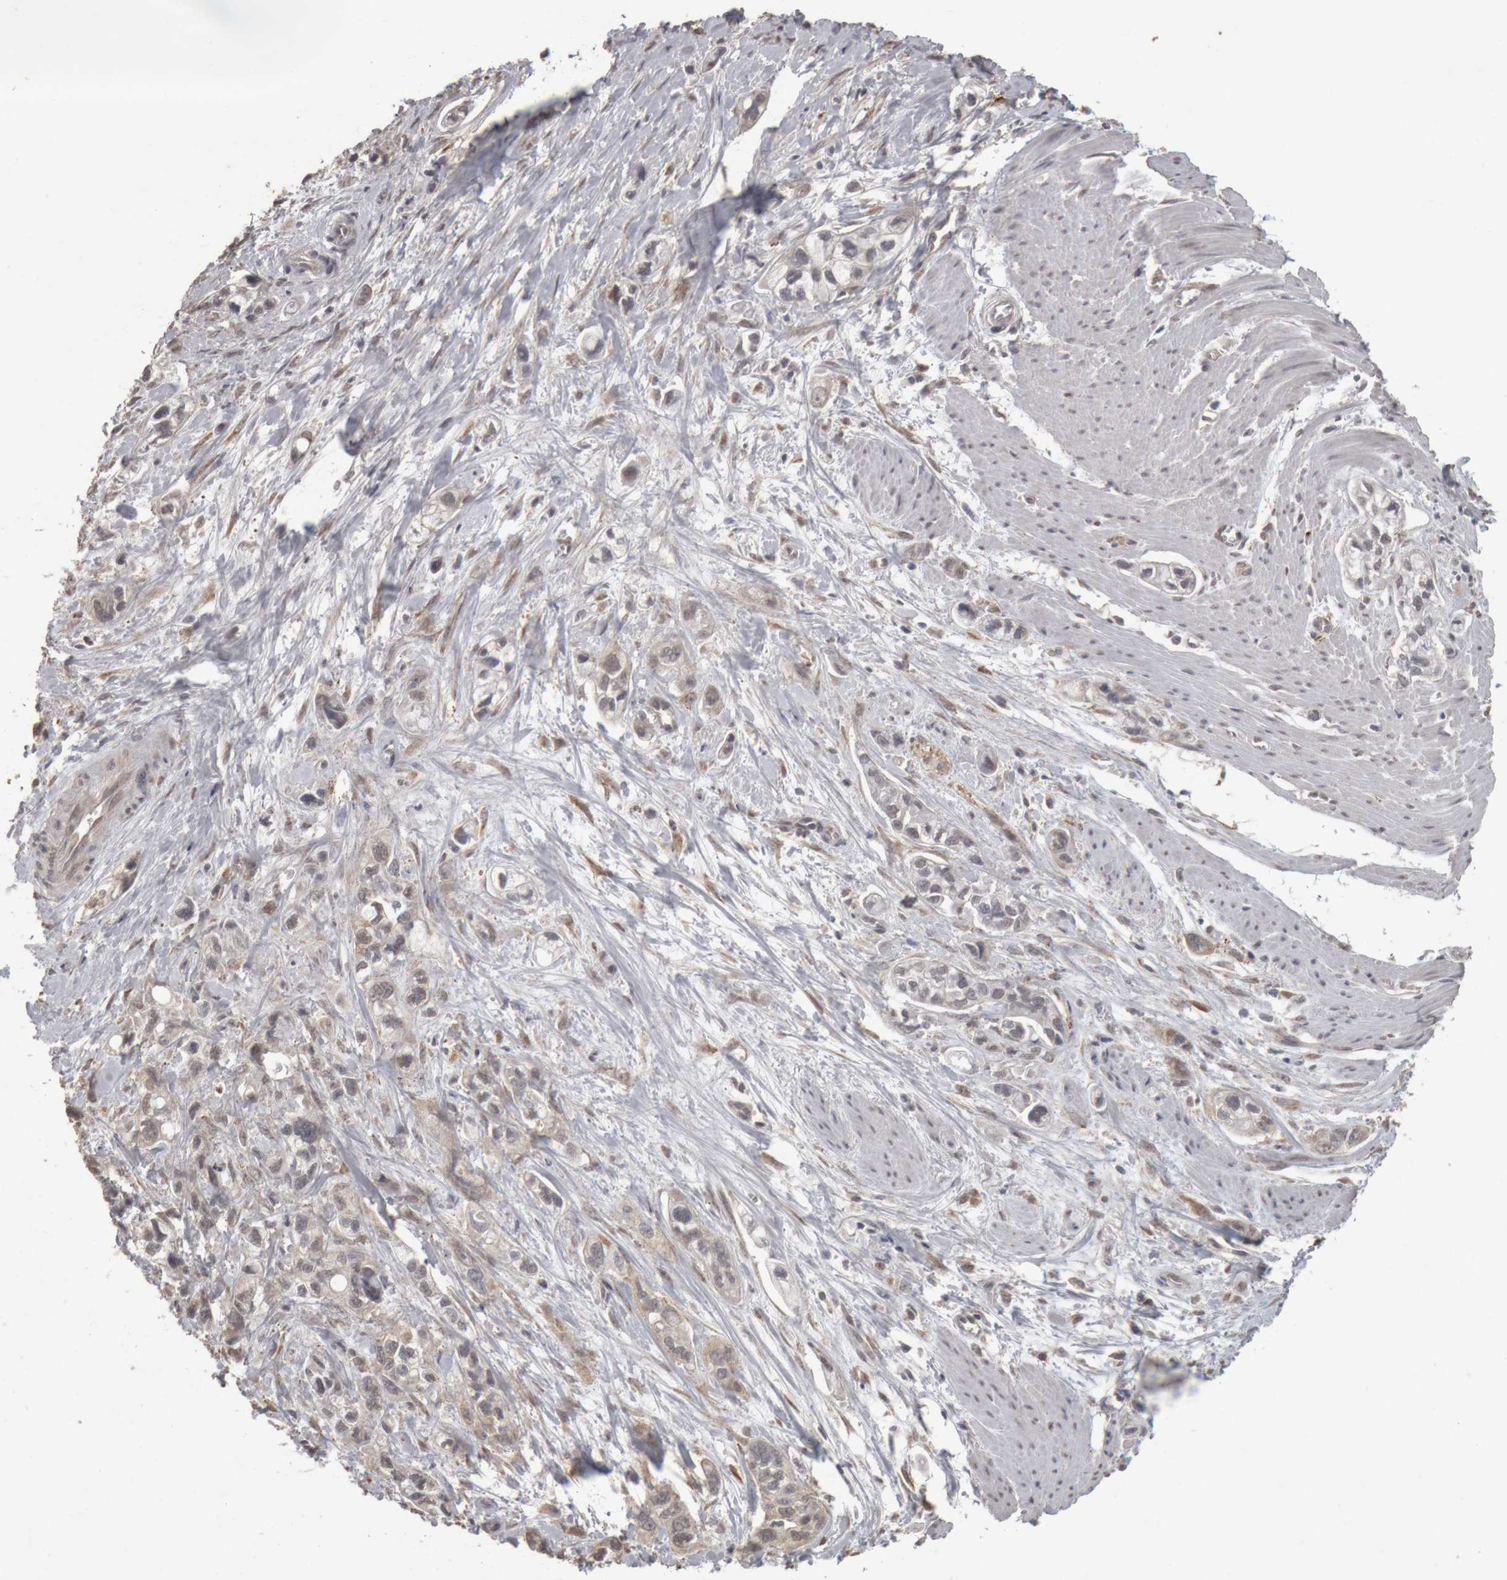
{"staining": {"intensity": "weak", "quantity": "25%-75%", "location": "cytoplasmic/membranous"}, "tissue": "pancreatic cancer", "cell_type": "Tumor cells", "image_type": "cancer", "snomed": [{"axis": "morphology", "description": "Adenocarcinoma, NOS"}, {"axis": "topography", "description": "Pancreas"}], "caption": "Weak cytoplasmic/membranous expression is appreciated in approximately 25%-75% of tumor cells in pancreatic cancer.", "gene": "MEP1A", "patient": {"sex": "male", "age": 74}}